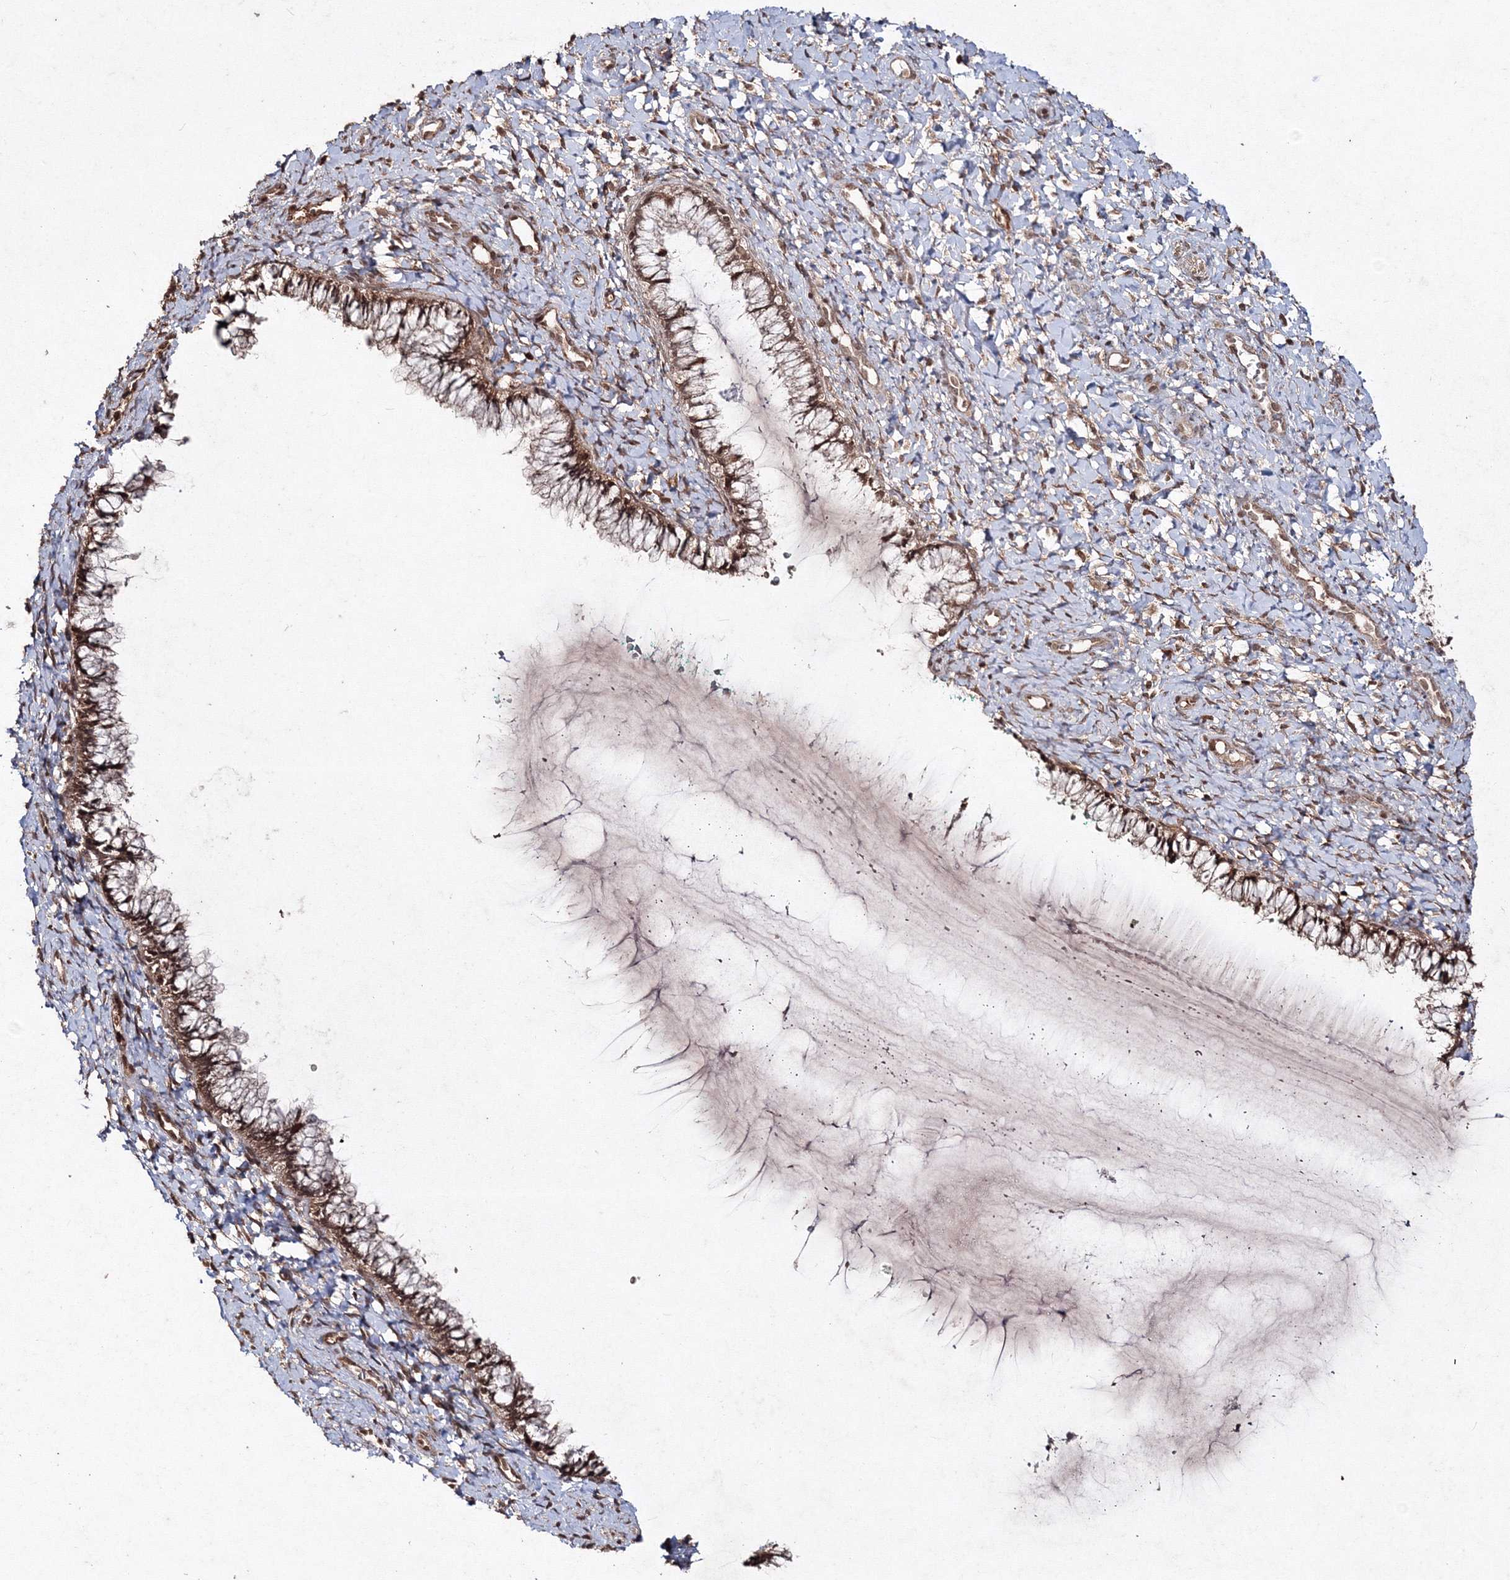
{"staining": {"intensity": "strong", "quantity": ">75%", "location": "cytoplasmic/membranous,nuclear"}, "tissue": "cervix", "cell_type": "Glandular cells", "image_type": "normal", "snomed": [{"axis": "morphology", "description": "Normal tissue, NOS"}, {"axis": "morphology", "description": "Adenocarcinoma, NOS"}, {"axis": "topography", "description": "Cervix"}], "caption": "Cervix stained for a protein (brown) demonstrates strong cytoplasmic/membranous,nuclear positive expression in approximately >75% of glandular cells.", "gene": "PEX13", "patient": {"sex": "female", "age": 29}}